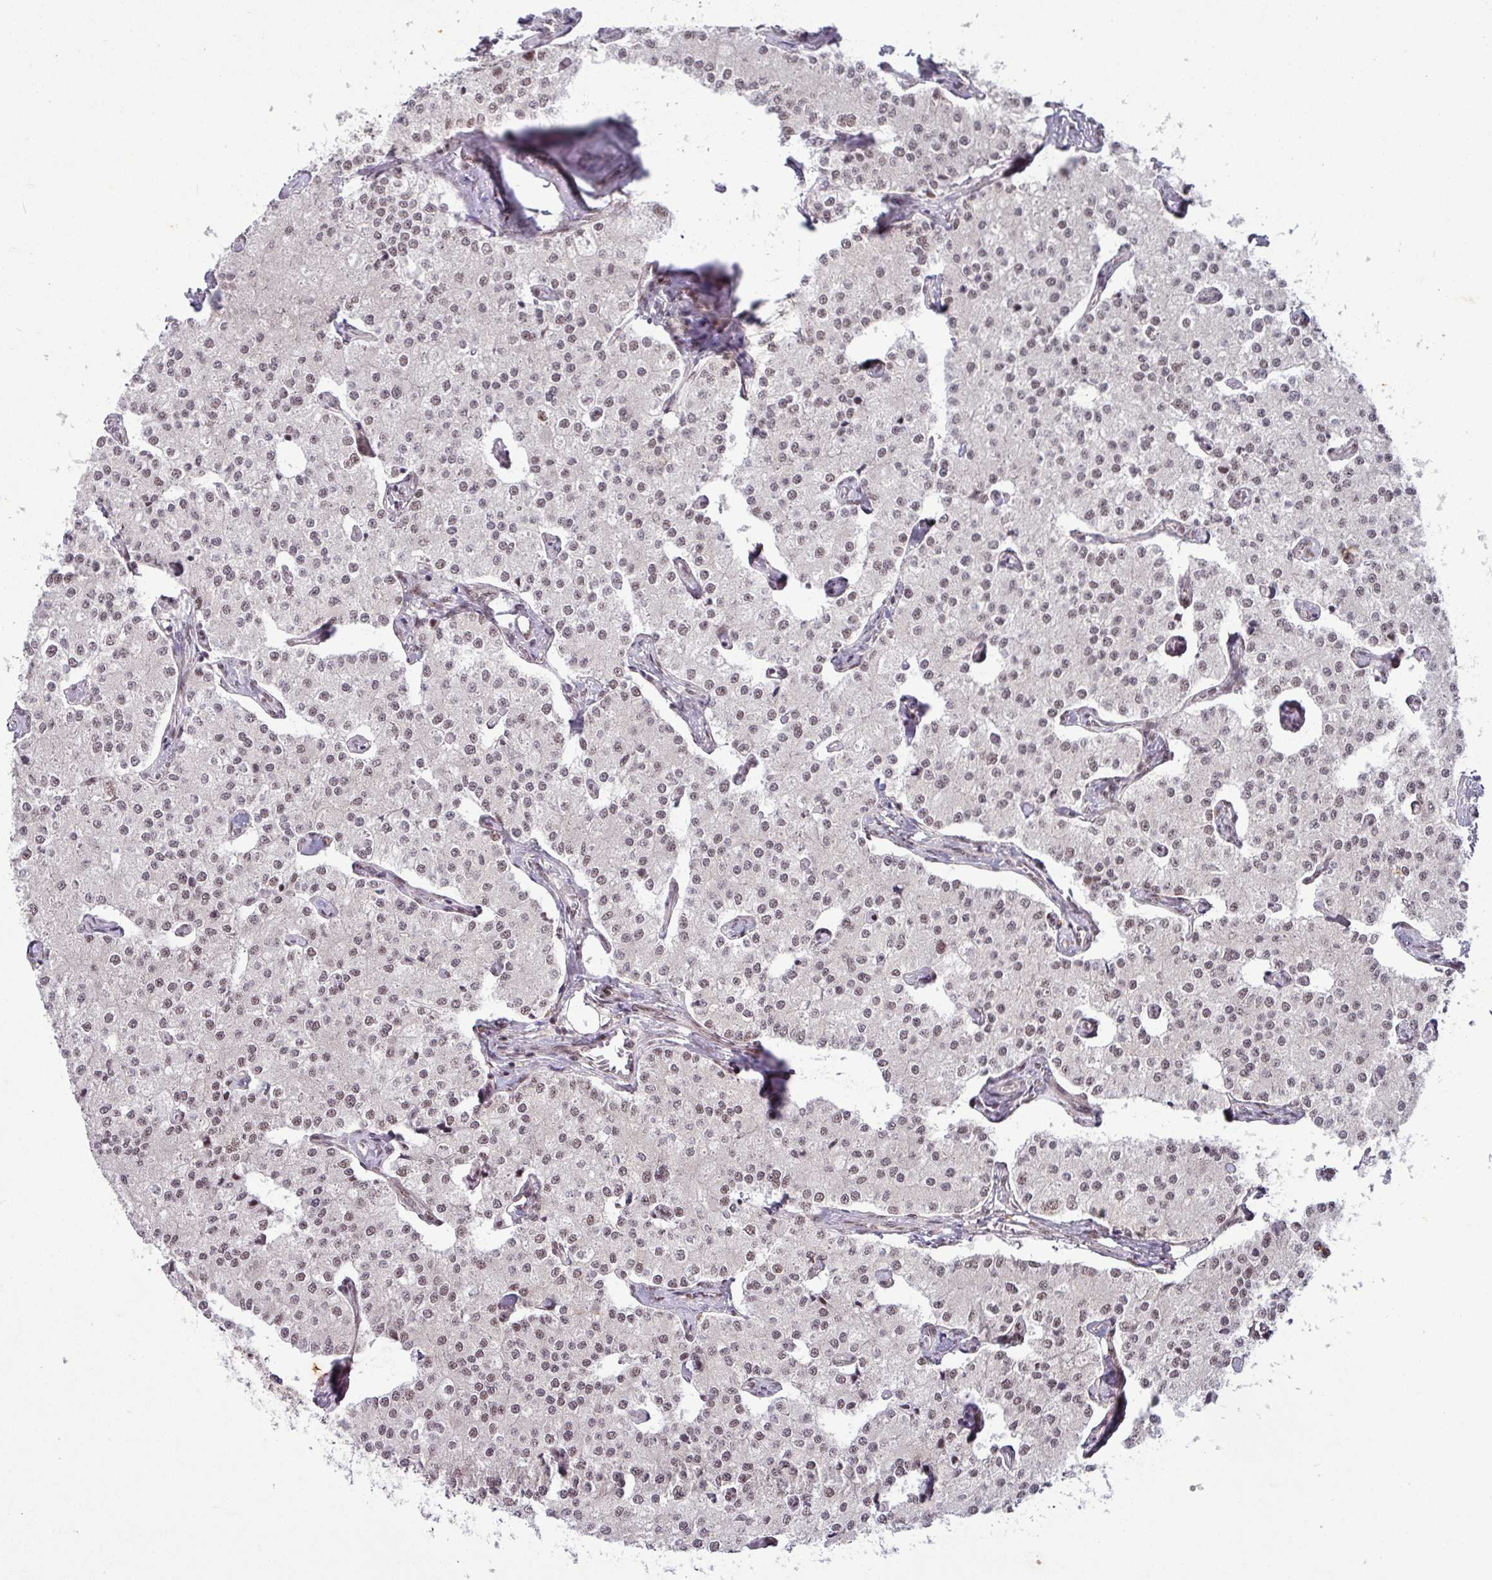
{"staining": {"intensity": "weak", "quantity": "<25%", "location": "nuclear"}, "tissue": "carcinoid", "cell_type": "Tumor cells", "image_type": "cancer", "snomed": [{"axis": "morphology", "description": "Carcinoid, malignant, NOS"}, {"axis": "topography", "description": "Colon"}], "caption": "An IHC micrograph of carcinoid (malignant) is shown. There is no staining in tumor cells of carcinoid (malignant).", "gene": "SRSF2", "patient": {"sex": "female", "age": 52}}